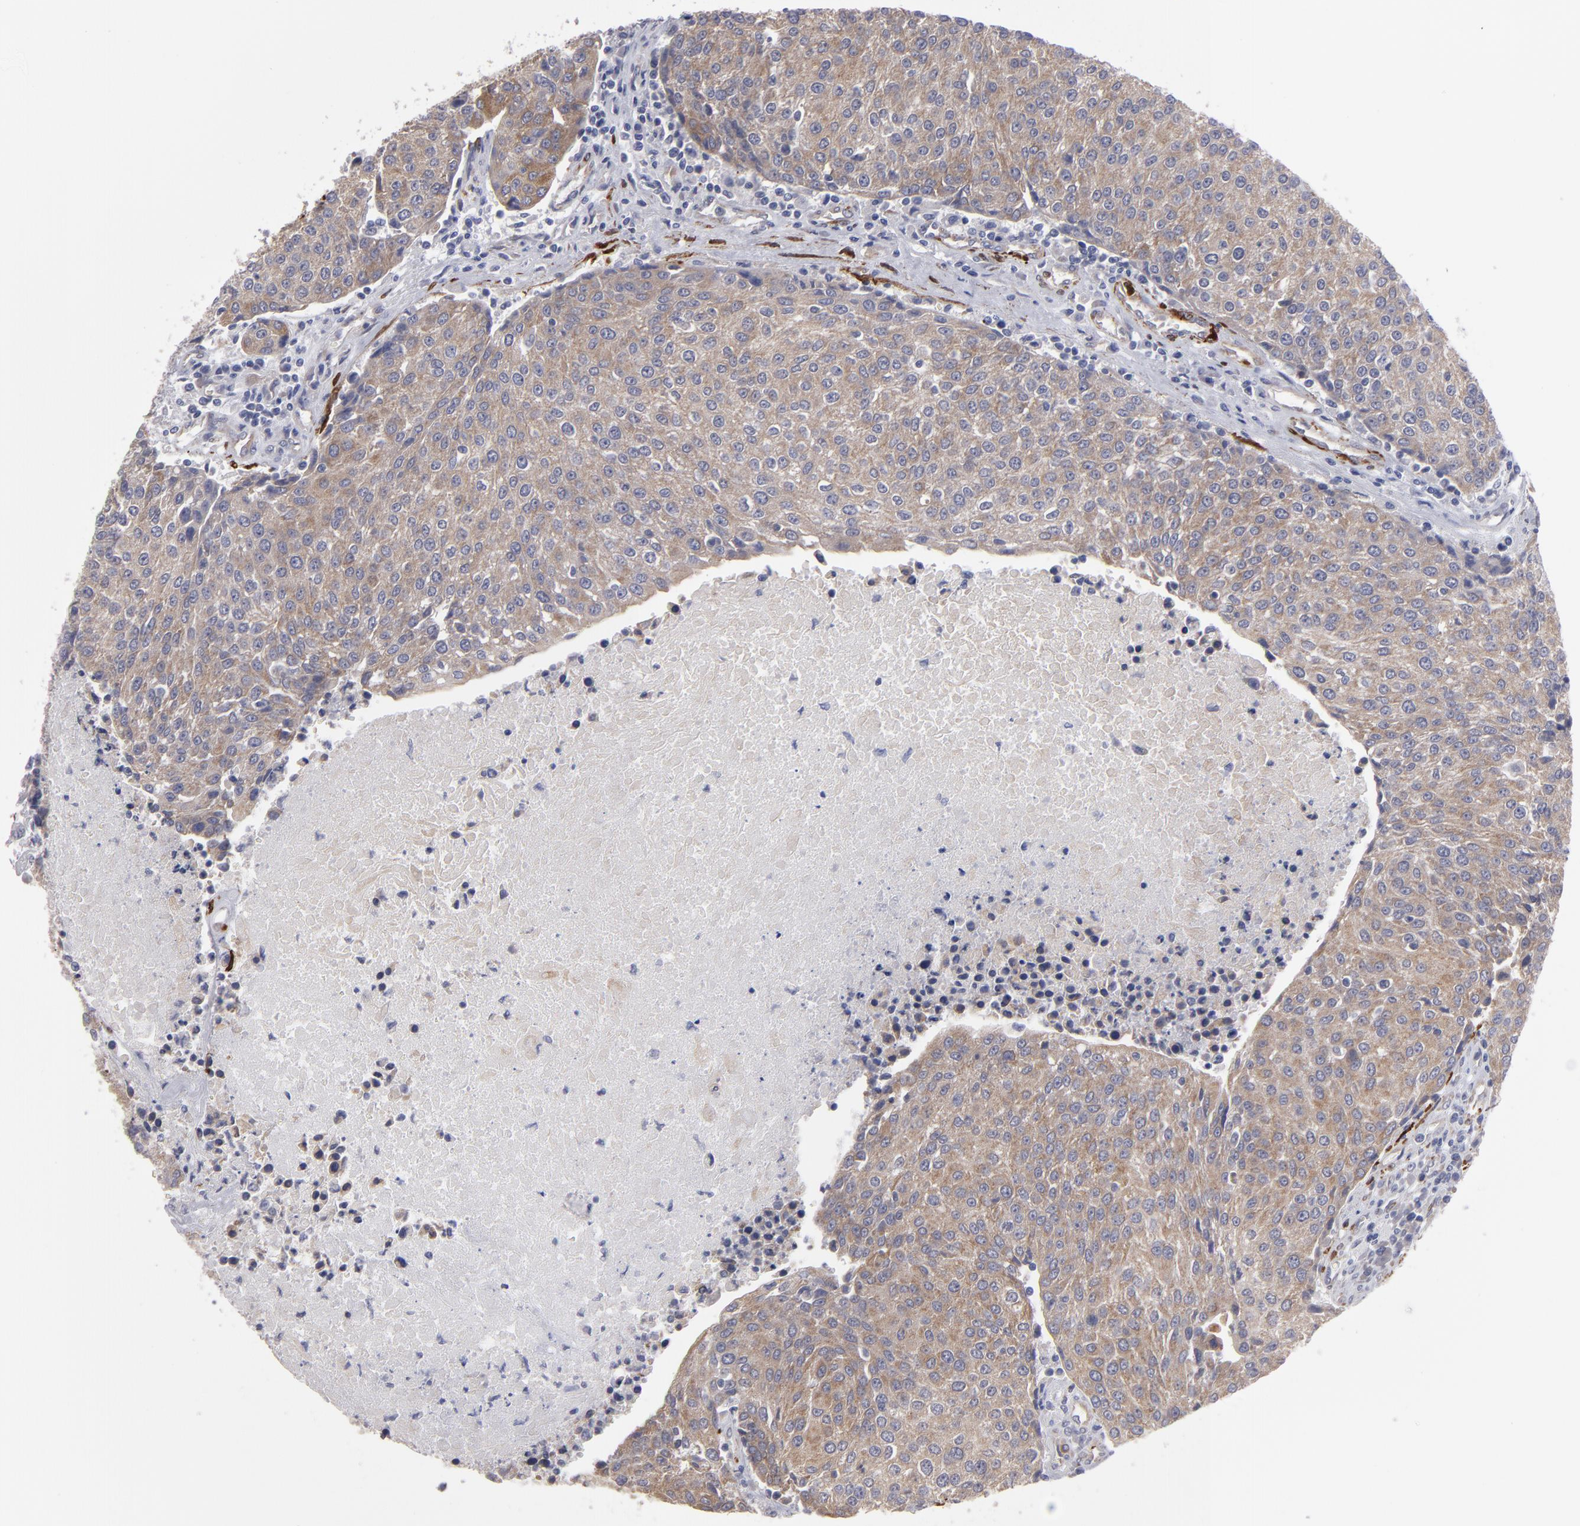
{"staining": {"intensity": "weak", "quantity": ">75%", "location": "cytoplasmic/membranous"}, "tissue": "urothelial cancer", "cell_type": "Tumor cells", "image_type": "cancer", "snomed": [{"axis": "morphology", "description": "Urothelial carcinoma, High grade"}, {"axis": "topography", "description": "Urinary bladder"}], "caption": "Protein positivity by immunohistochemistry (IHC) shows weak cytoplasmic/membranous expression in about >75% of tumor cells in urothelial carcinoma (high-grade).", "gene": "SLMAP", "patient": {"sex": "female", "age": 85}}